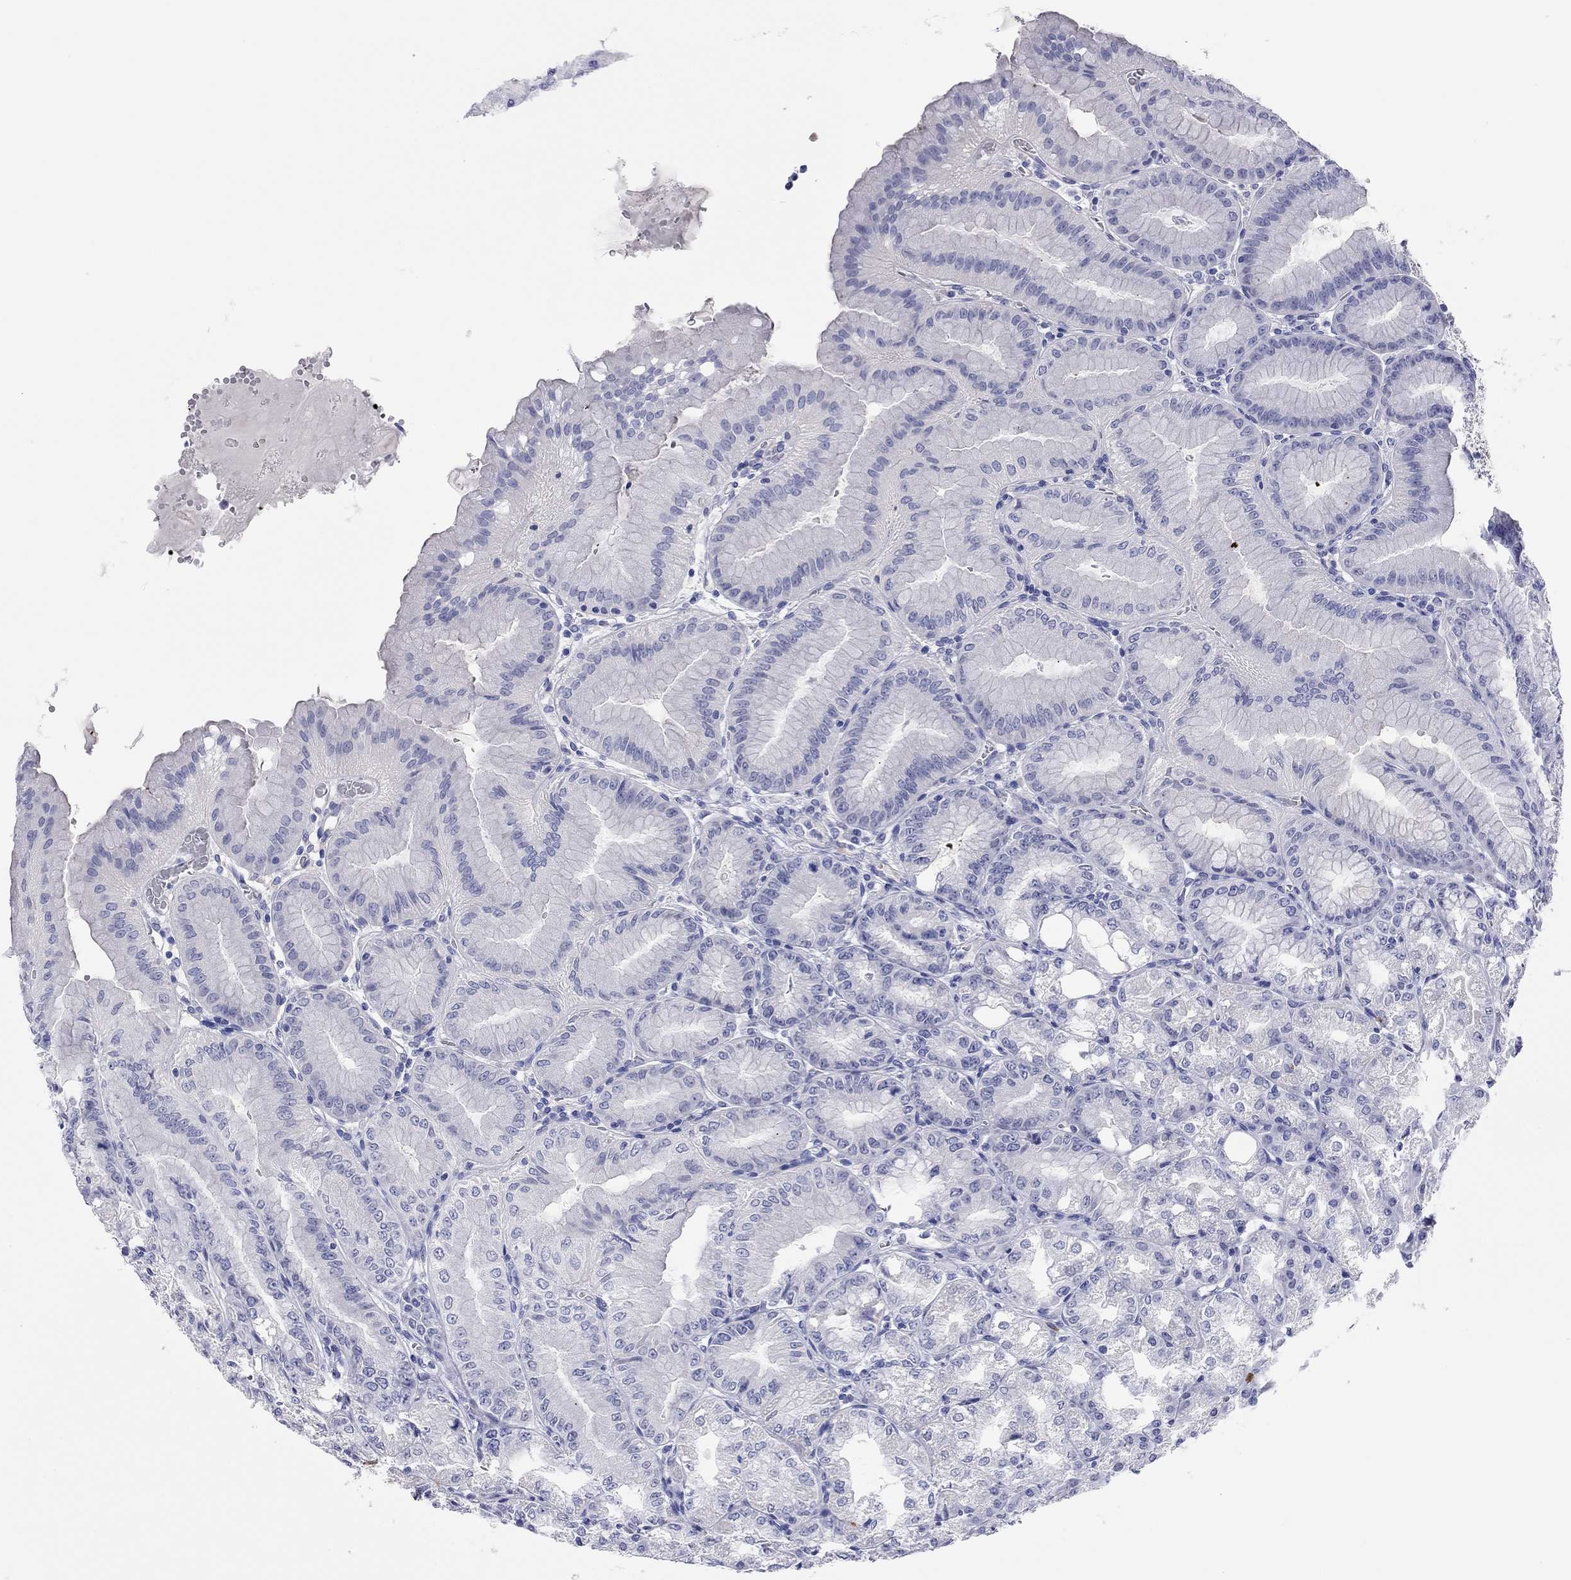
{"staining": {"intensity": "negative", "quantity": "none", "location": "none"}, "tissue": "stomach", "cell_type": "Glandular cells", "image_type": "normal", "snomed": [{"axis": "morphology", "description": "Normal tissue, NOS"}, {"axis": "topography", "description": "Stomach"}], "caption": "Histopathology image shows no protein expression in glandular cells of unremarkable stomach. Nuclei are stained in blue.", "gene": "ENSG00000269035", "patient": {"sex": "male", "age": 71}}